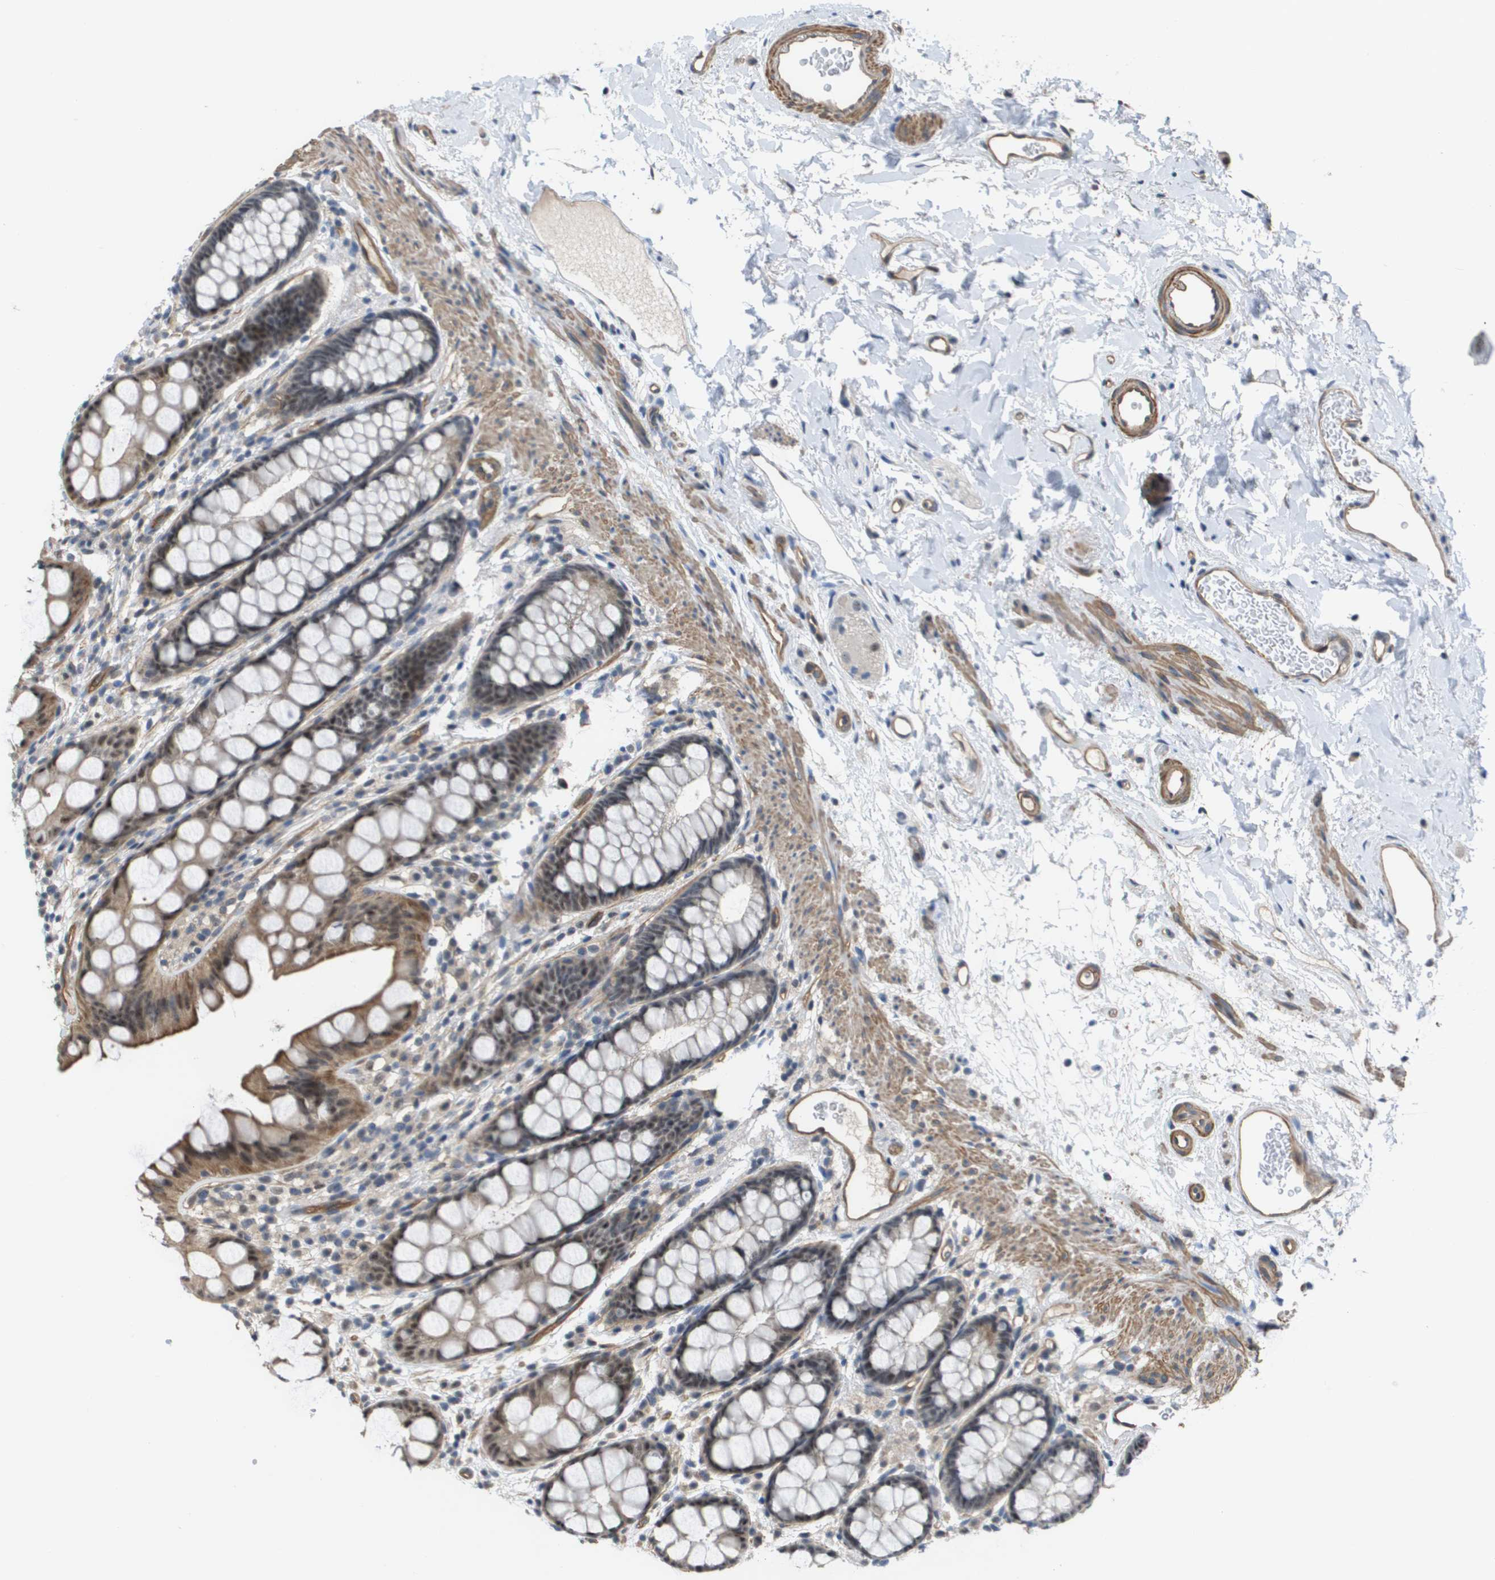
{"staining": {"intensity": "weak", "quantity": ">75%", "location": "cytoplasmic/membranous,nuclear"}, "tissue": "rectum", "cell_type": "Glandular cells", "image_type": "normal", "snomed": [{"axis": "morphology", "description": "Normal tissue, NOS"}, {"axis": "topography", "description": "Rectum"}], "caption": "Glandular cells demonstrate weak cytoplasmic/membranous,nuclear staining in about >75% of cells in unremarkable rectum.", "gene": "RNF112", "patient": {"sex": "female", "age": 65}}